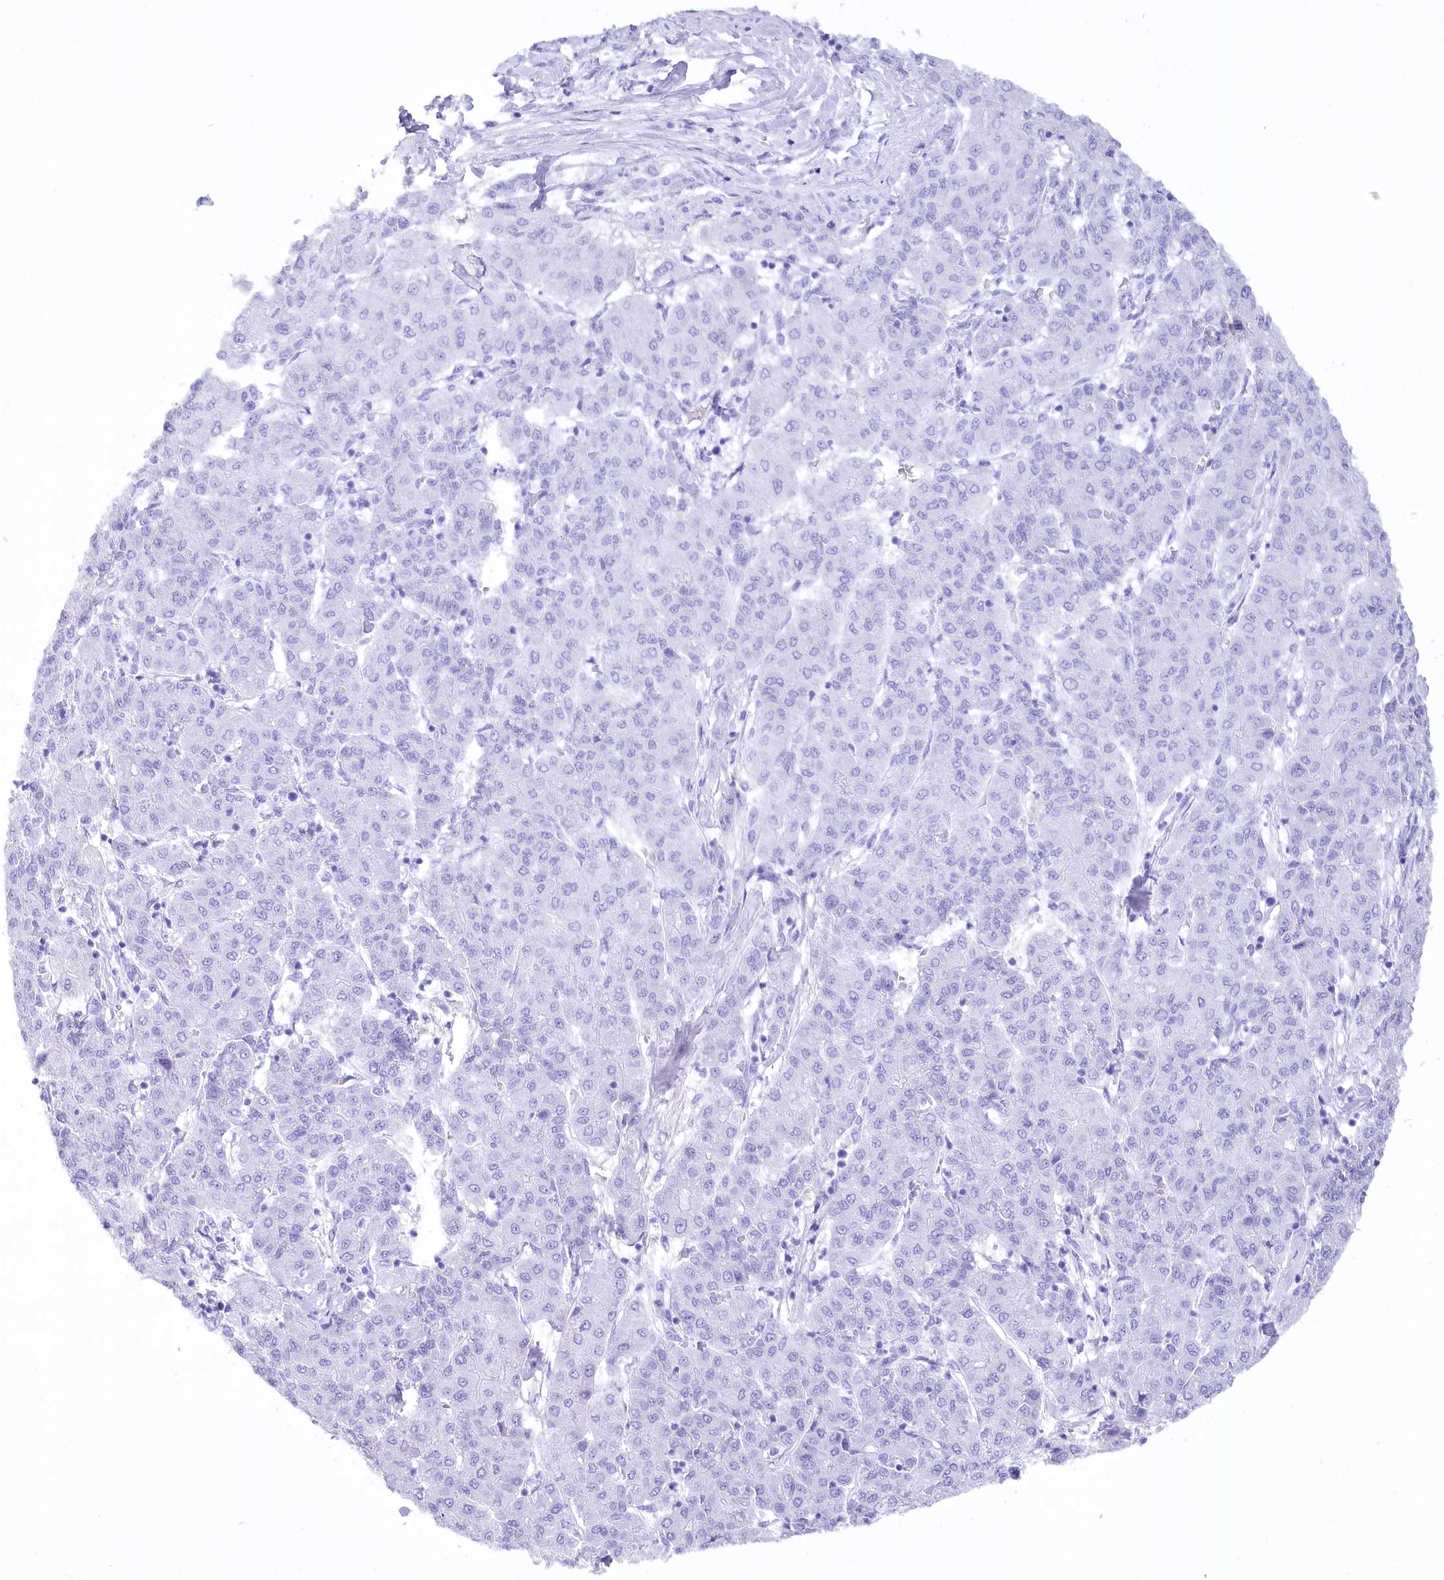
{"staining": {"intensity": "negative", "quantity": "none", "location": "none"}, "tissue": "liver cancer", "cell_type": "Tumor cells", "image_type": "cancer", "snomed": [{"axis": "morphology", "description": "Carcinoma, Hepatocellular, NOS"}, {"axis": "topography", "description": "Liver"}], "caption": "Immunohistochemistry (IHC) micrograph of human liver hepatocellular carcinoma stained for a protein (brown), which displays no expression in tumor cells.", "gene": "CEP164", "patient": {"sex": "male", "age": 65}}